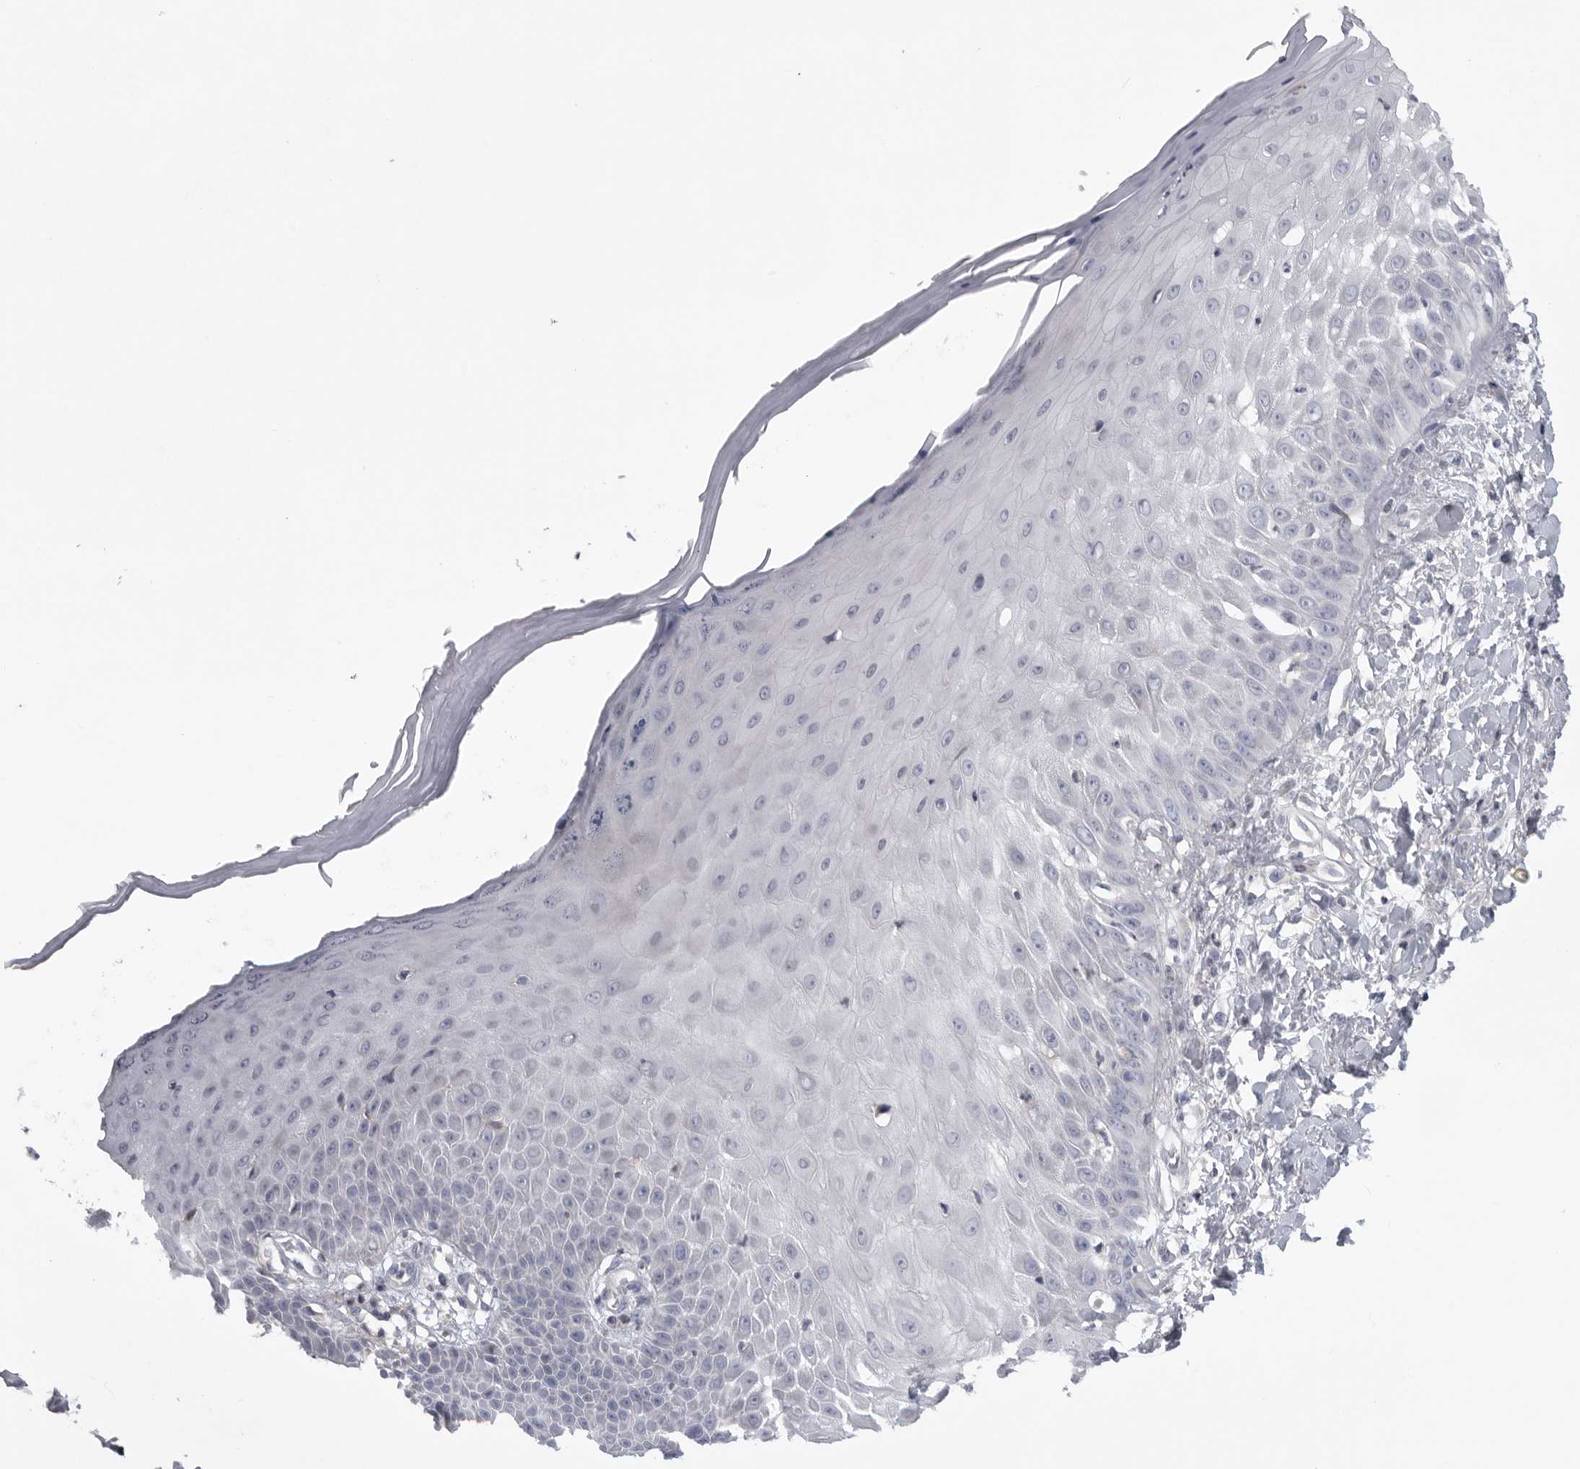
{"staining": {"intensity": "negative", "quantity": "none", "location": "none"}, "tissue": "skin", "cell_type": "Fibroblasts", "image_type": "normal", "snomed": [{"axis": "morphology", "description": "Normal tissue, NOS"}, {"axis": "morphology", "description": "Inflammation, NOS"}, {"axis": "topography", "description": "Skin"}], "caption": "Normal skin was stained to show a protein in brown. There is no significant positivity in fibroblasts. The staining was performed using DAB to visualize the protein expression in brown, while the nuclei were stained in blue with hematoxylin (Magnification: 20x).", "gene": "USP24", "patient": {"sex": "female", "age": 44}}